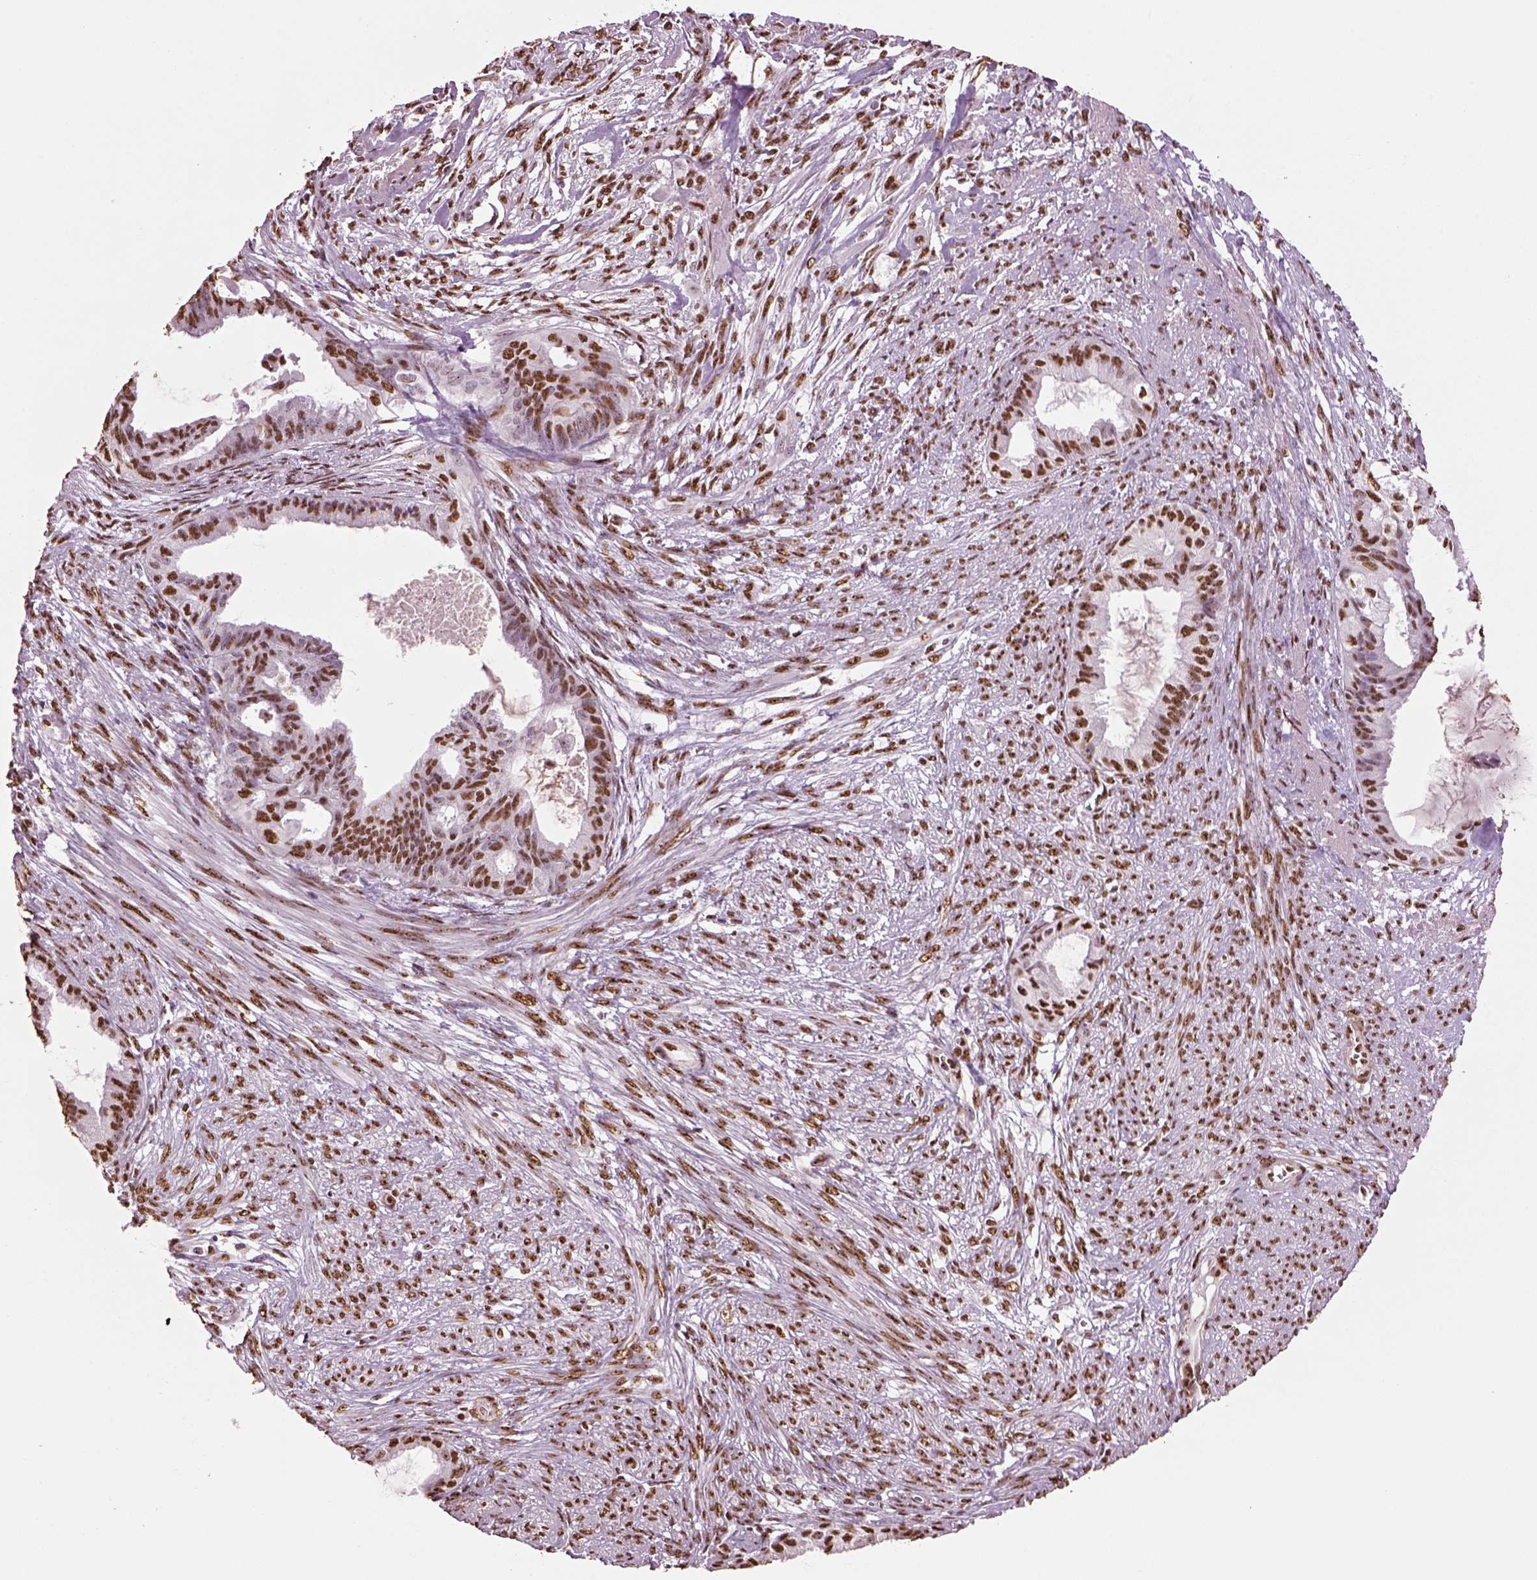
{"staining": {"intensity": "moderate", "quantity": ">75%", "location": "nuclear"}, "tissue": "endometrial cancer", "cell_type": "Tumor cells", "image_type": "cancer", "snomed": [{"axis": "morphology", "description": "Adenocarcinoma, NOS"}, {"axis": "topography", "description": "Endometrium"}], "caption": "This micrograph exhibits immunohistochemistry (IHC) staining of human endometrial cancer, with medium moderate nuclear expression in approximately >75% of tumor cells.", "gene": "DDX3X", "patient": {"sex": "female", "age": 86}}